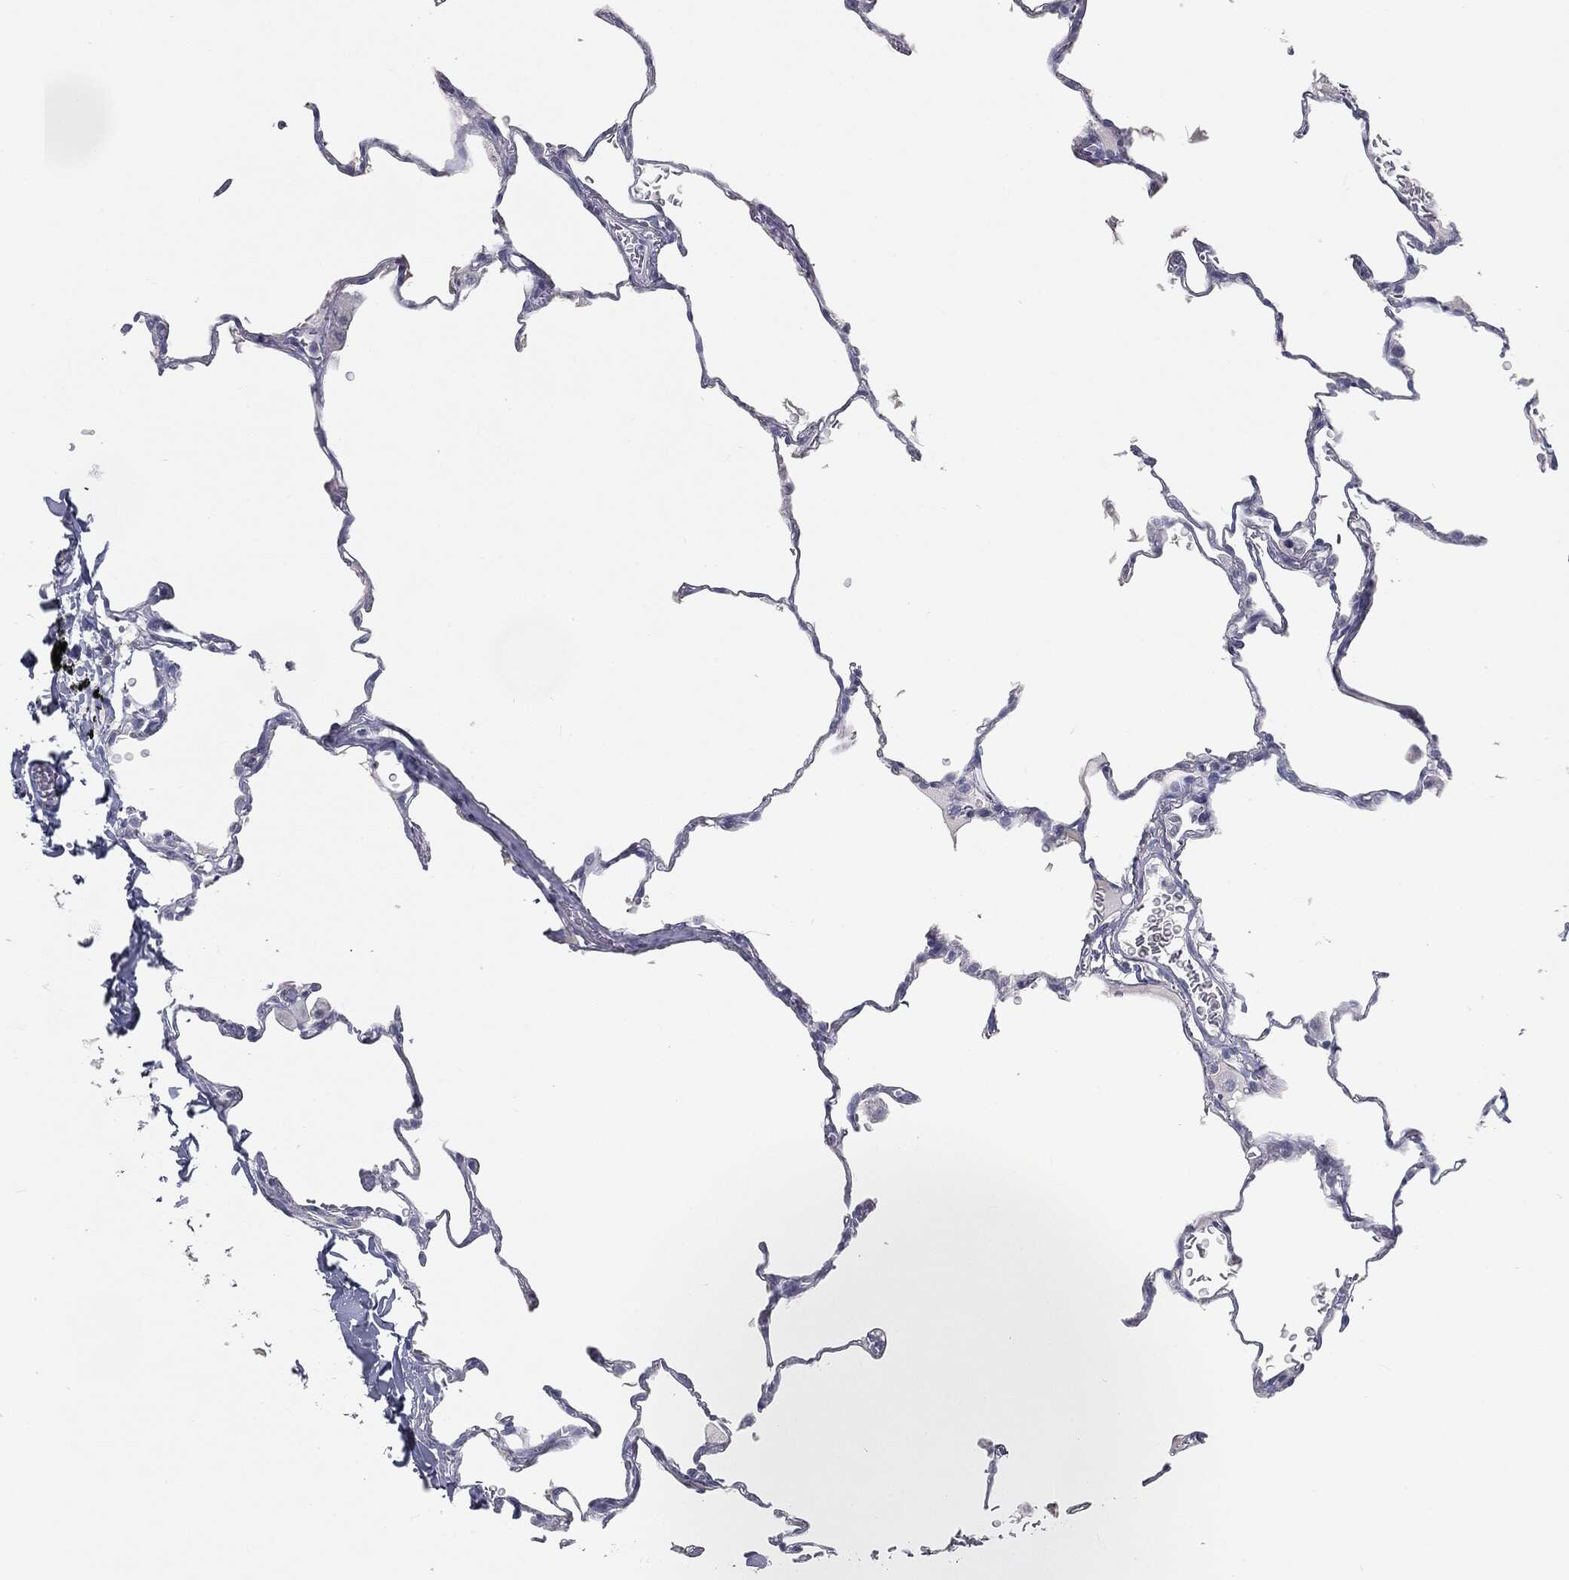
{"staining": {"intensity": "negative", "quantity": "none", "location": "none"}, "tissue": "lung", "cell_type": "Alveolar cells", "image_type": "normal", "snomed": [{"axis": "morphology", "description": "Normal tissue, NOS"}, {"axis": "morphology", "description": "Adenocarcinoma, metastatic, NOS"}, {"axis": "topography", "description": "Lung"}], "caption": "Immunohistochemistry (IHC) of unremarkable human lung demonstrates no positivity in alveolar cells.", "gene": "PRAME", "patient": {"sex": "male", "age": 45}}